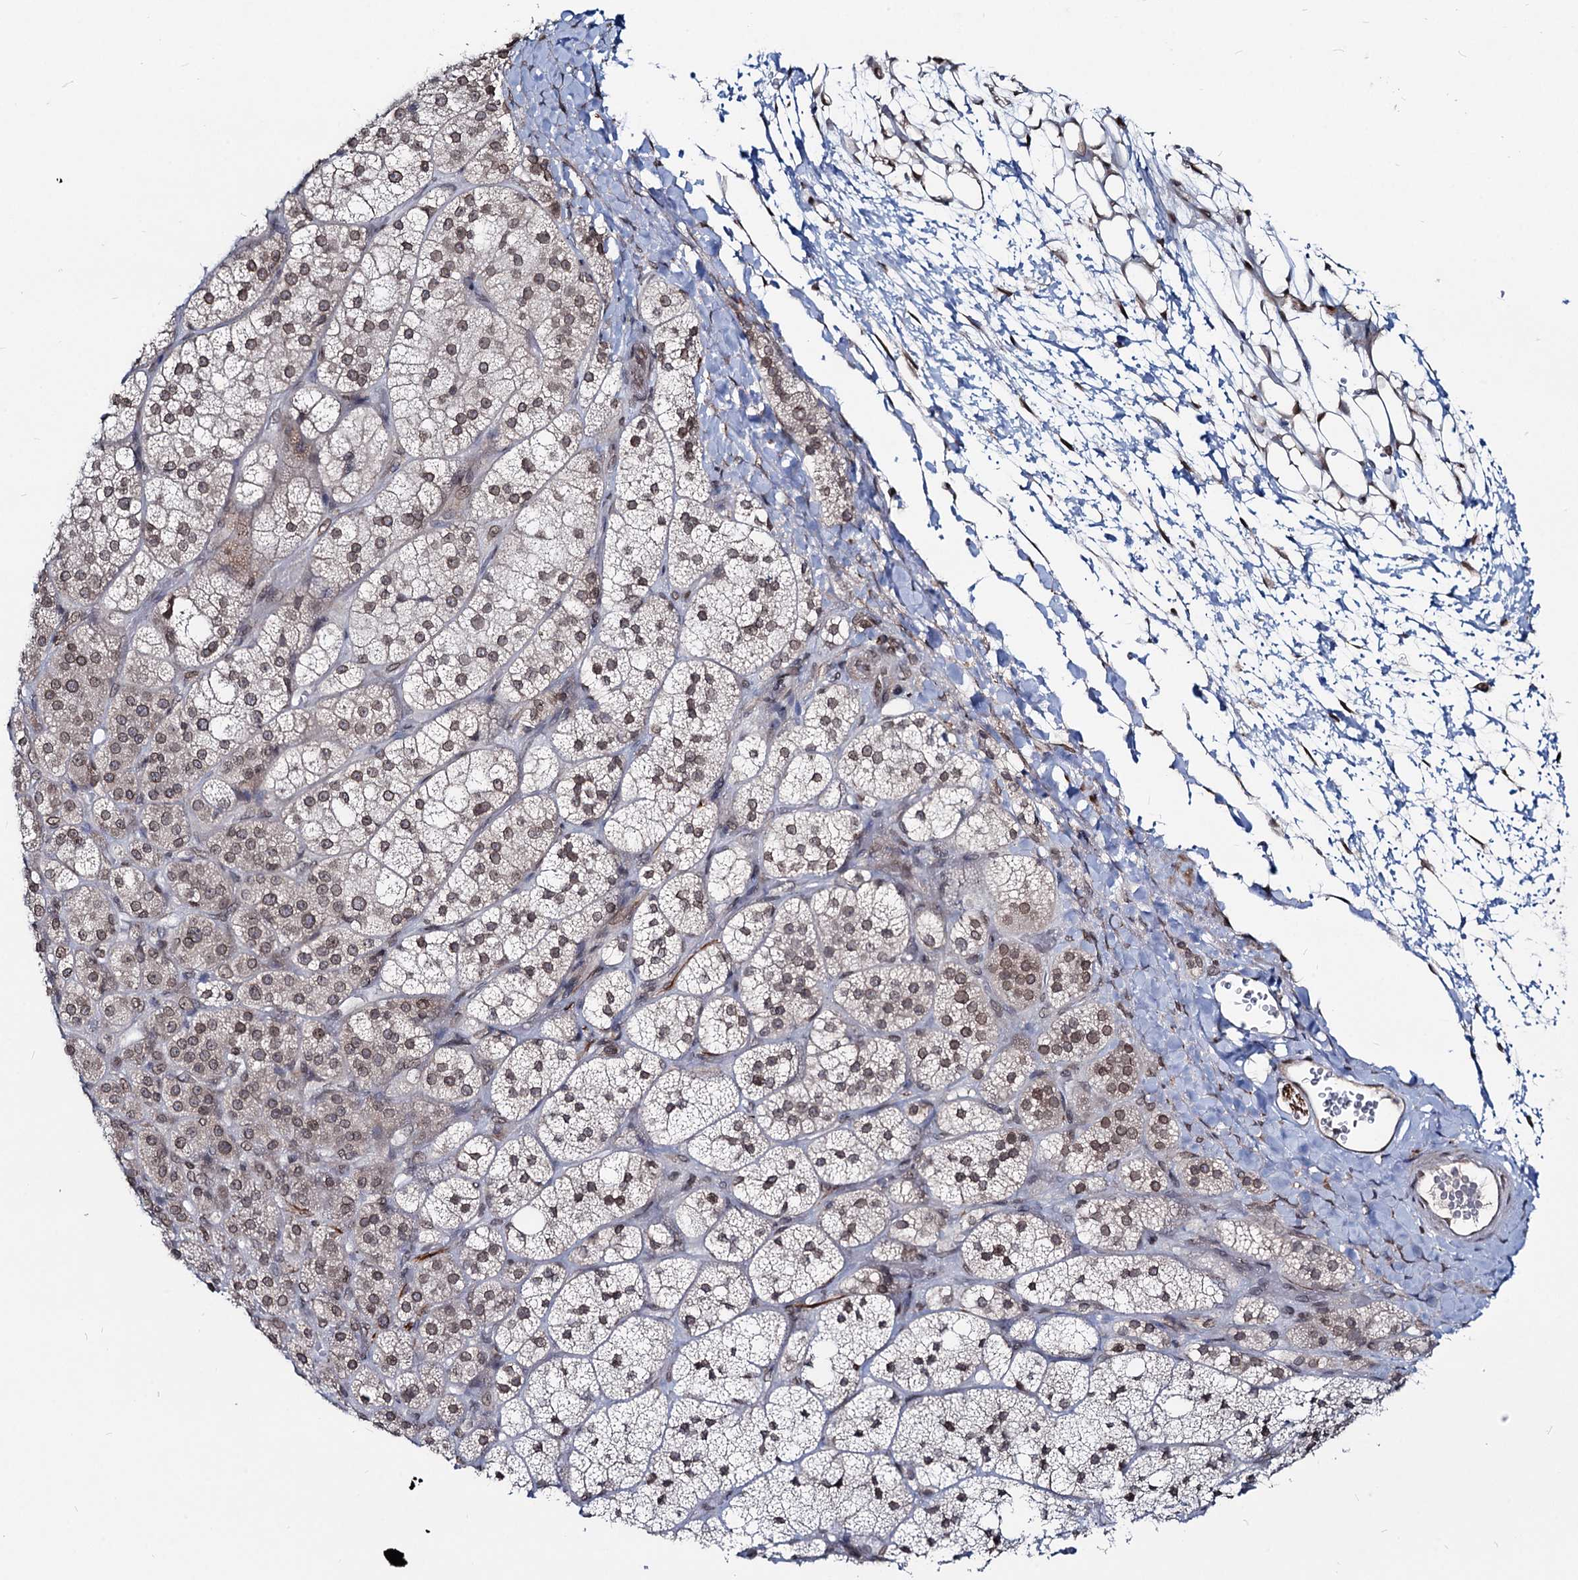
{"staining": {"intensity": "weak", "quantity": "25%-75%", "location": "cytoplasmic/membranous,nuclear"}, "tissue": "adrenal gland", "cell_type": "Glandular cells", "image_type": "normal", "snomed": [{"axis": "morphology", "description": "Normal tissue, NOS"}, {"axis": "topography", "description": "Adrenal gland"}], "caption": "Adrenal gland stained with DAB (3,3'-diaminobenzidine) immunohistochemistry exhibits low levels of weak cytoplasmic/membranous,nuclear staining in about 25%-75% of glandular cells.", "gene": "RNF6", "patient": {"sex": "male", "age": 61}}